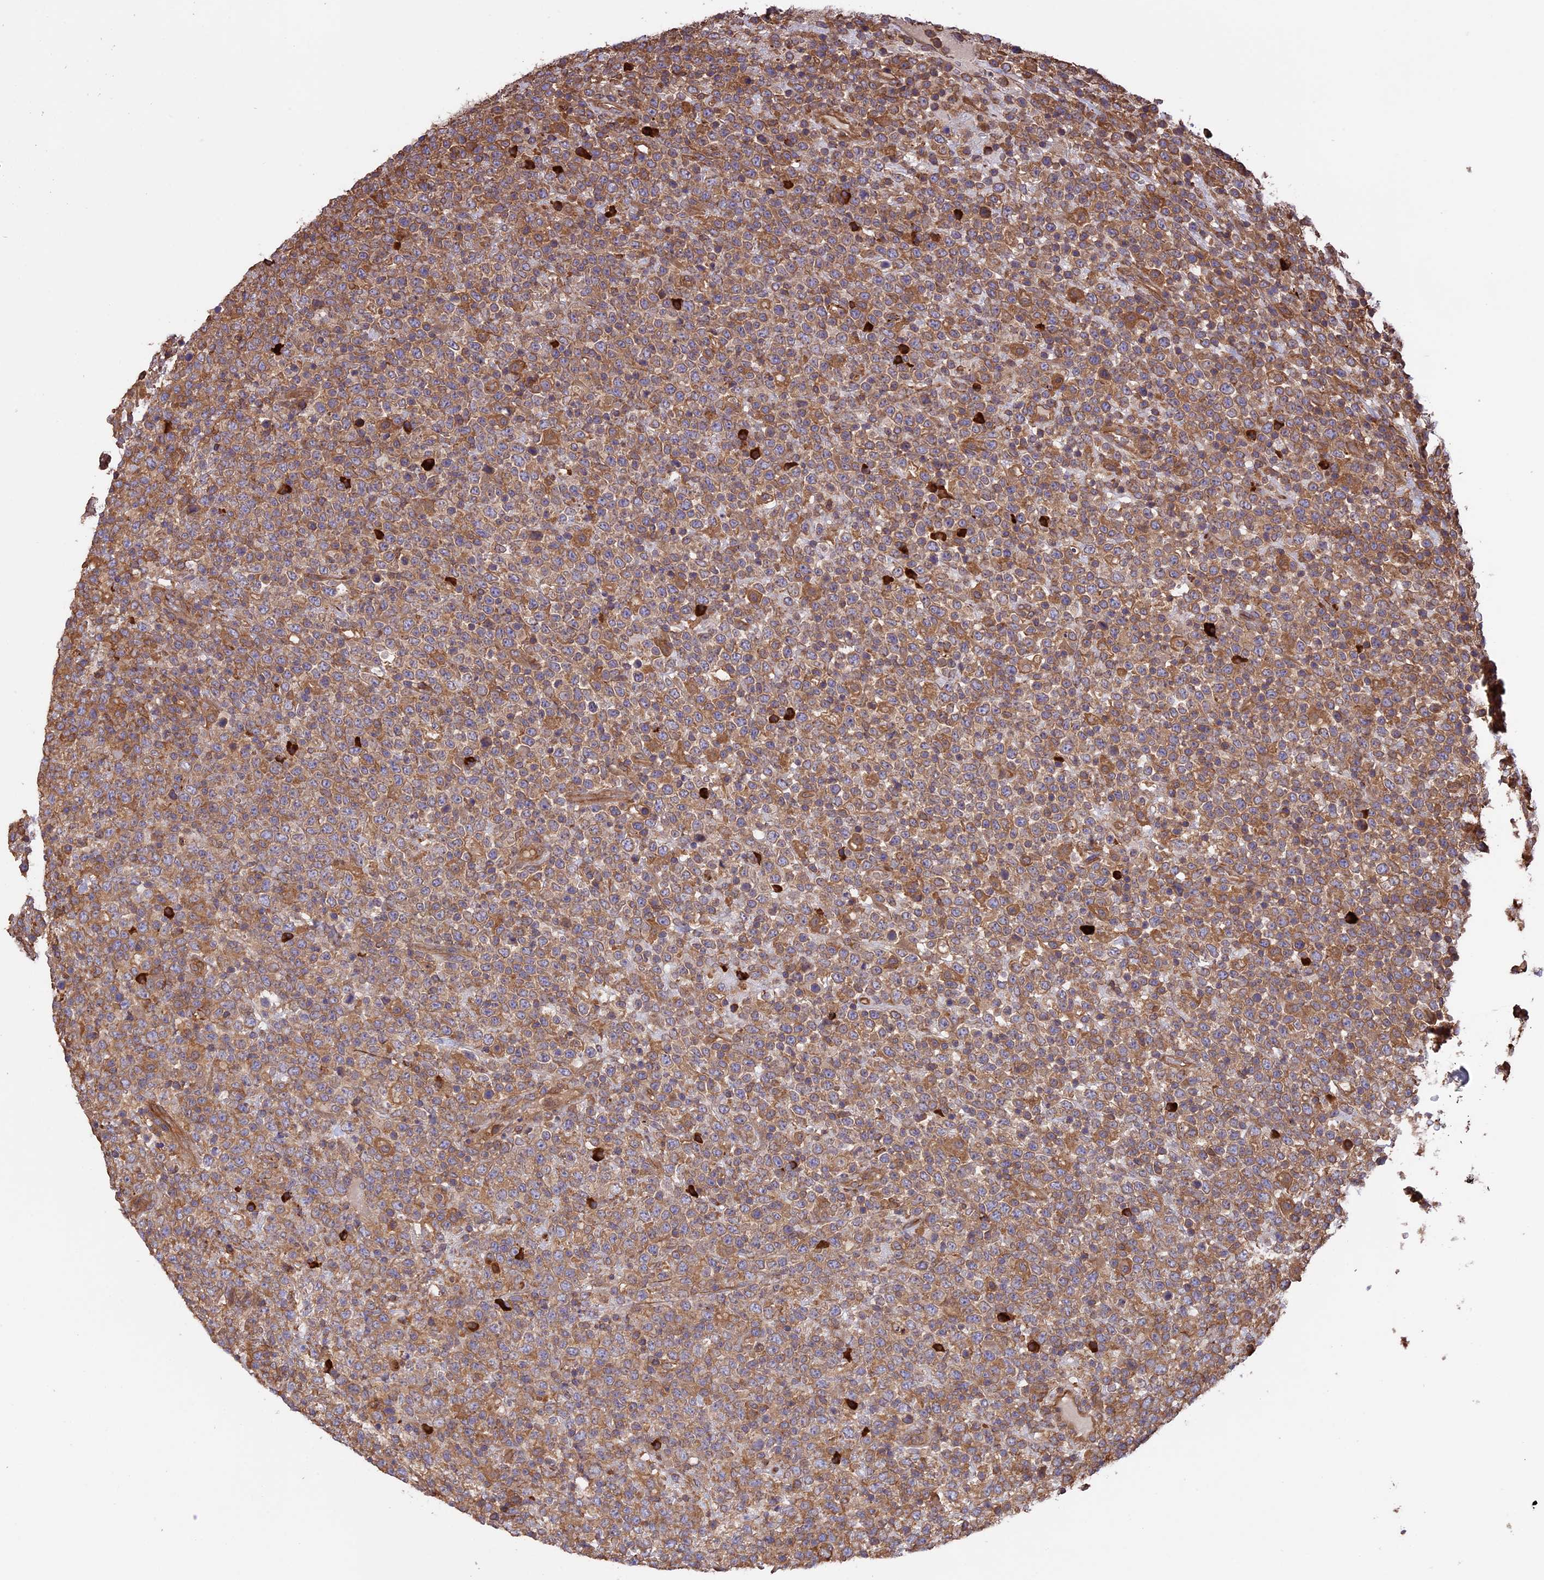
{"staining": {"intensity": "moderate", "quantity": ">75%", "location": "cytoplasmic/membranous"}, "tissue": "lymphoma", "cell_type": "Tumor cells", "image_type": "cancer", "snomed": [{"axis": "morphology", "description": "Malignant lymphoma, non-Hodgkin's type, High grade"}, {"axis": "topography", "description": "Colon"}], "caption": "Lymphoma was stained to show a protein in brown. There is medium levels of moderate cytoplasmic/membranous staining in about >75% of tumor cells.", "gene": "GAS8", "patient": {"sex": "female", "age": 53}}